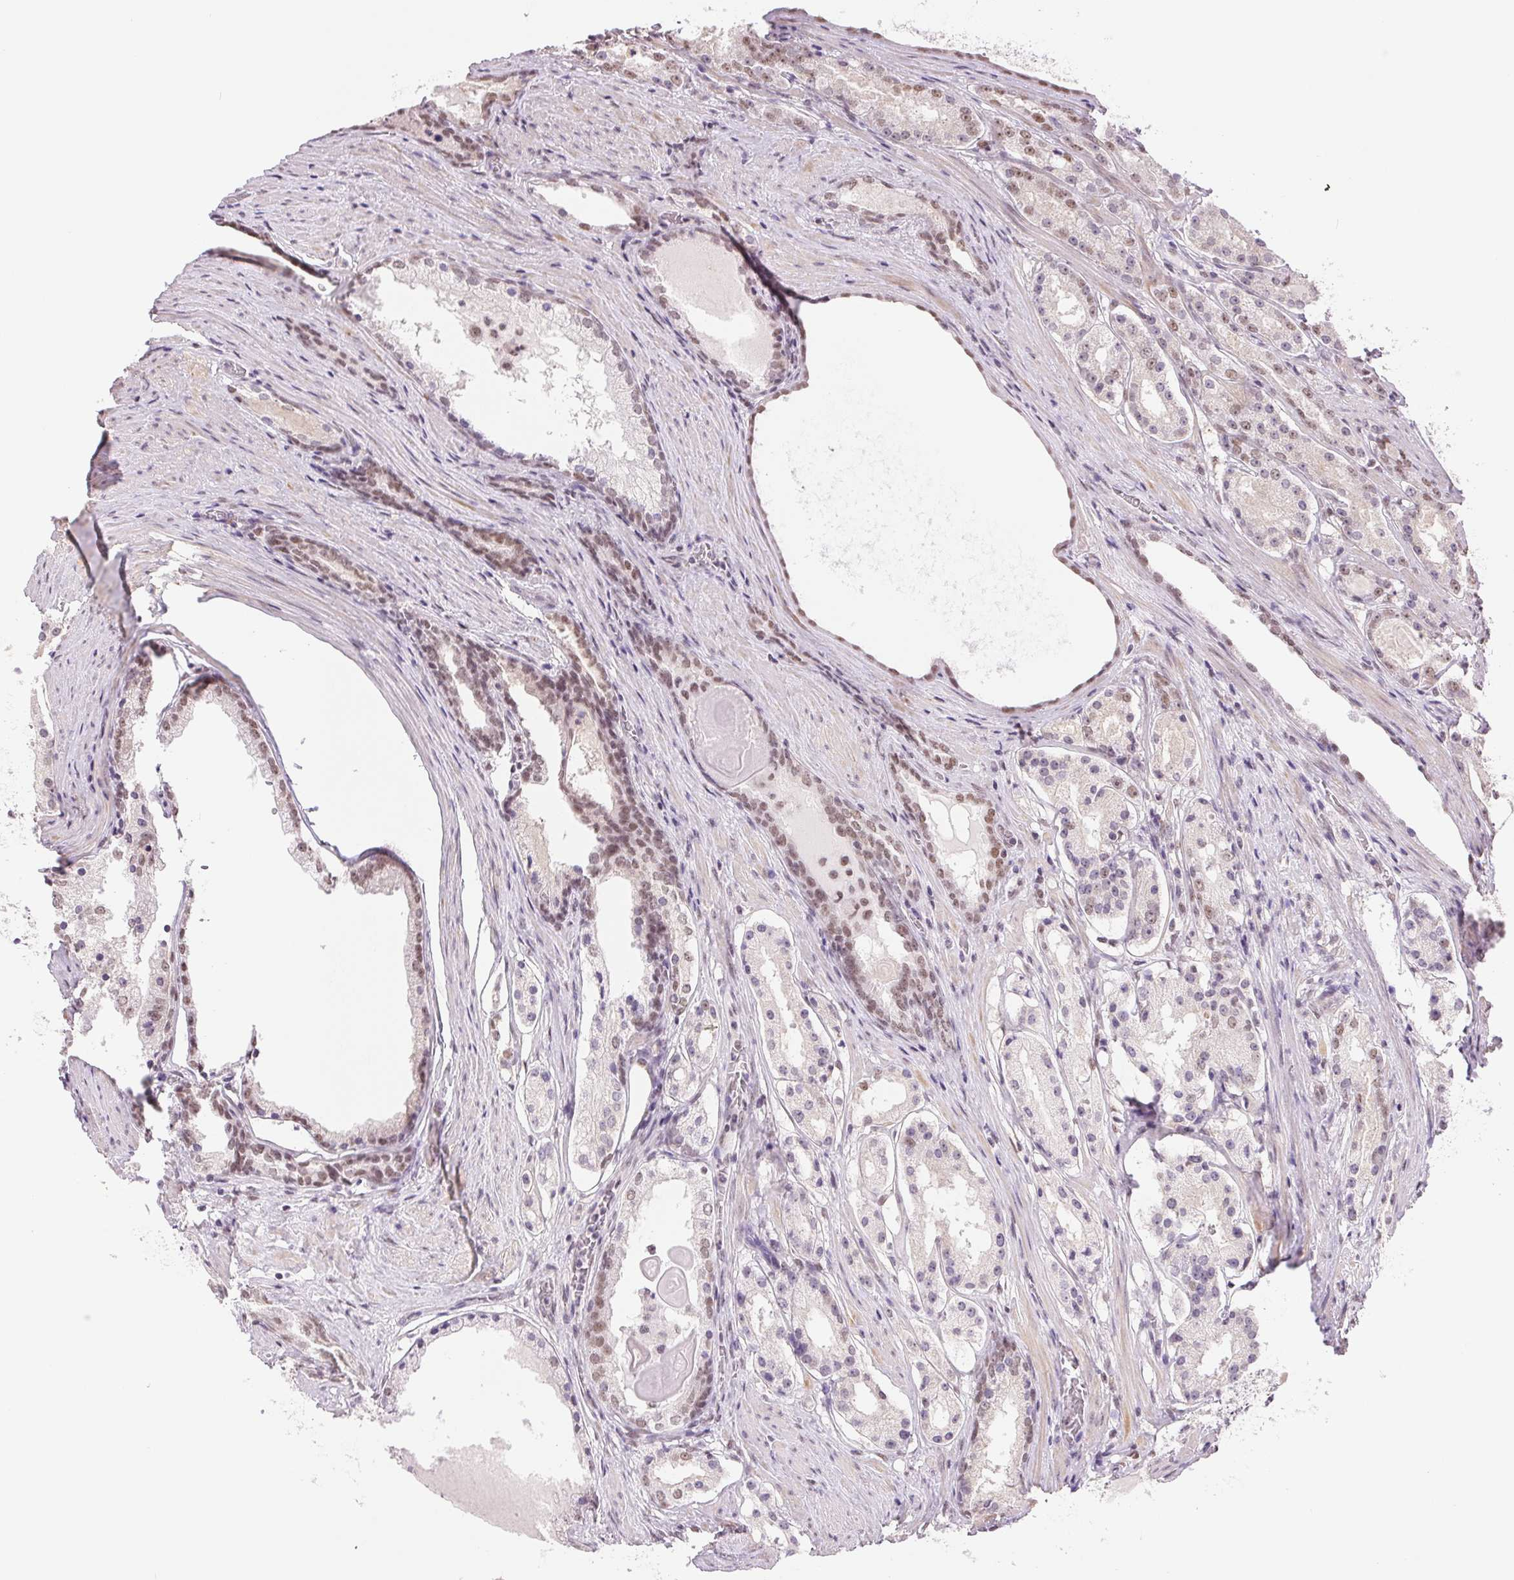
{"staining": {"intensity": "weak", "quantity": "<25%", "location": "nuclear"}, "tissue": "prostate cancer", "cell_type": "Tumor cells", "image_type": "cancer", "snomed": [{"axis": "morphology", "description": "Adenocarcinoma, Low grade"}, {"axis": "topography", "description": "Prostate"}], "caption": "DAB immunohistochemical staining of prostate adenocarcinoma (low-grade) shows no significant expression in tumor cells. (DAB immunohistochemistry (IHC) with hematoxylin counter stain).", "gene": "RPRD1B", "patient": {"sex": "male", "age": 57}}